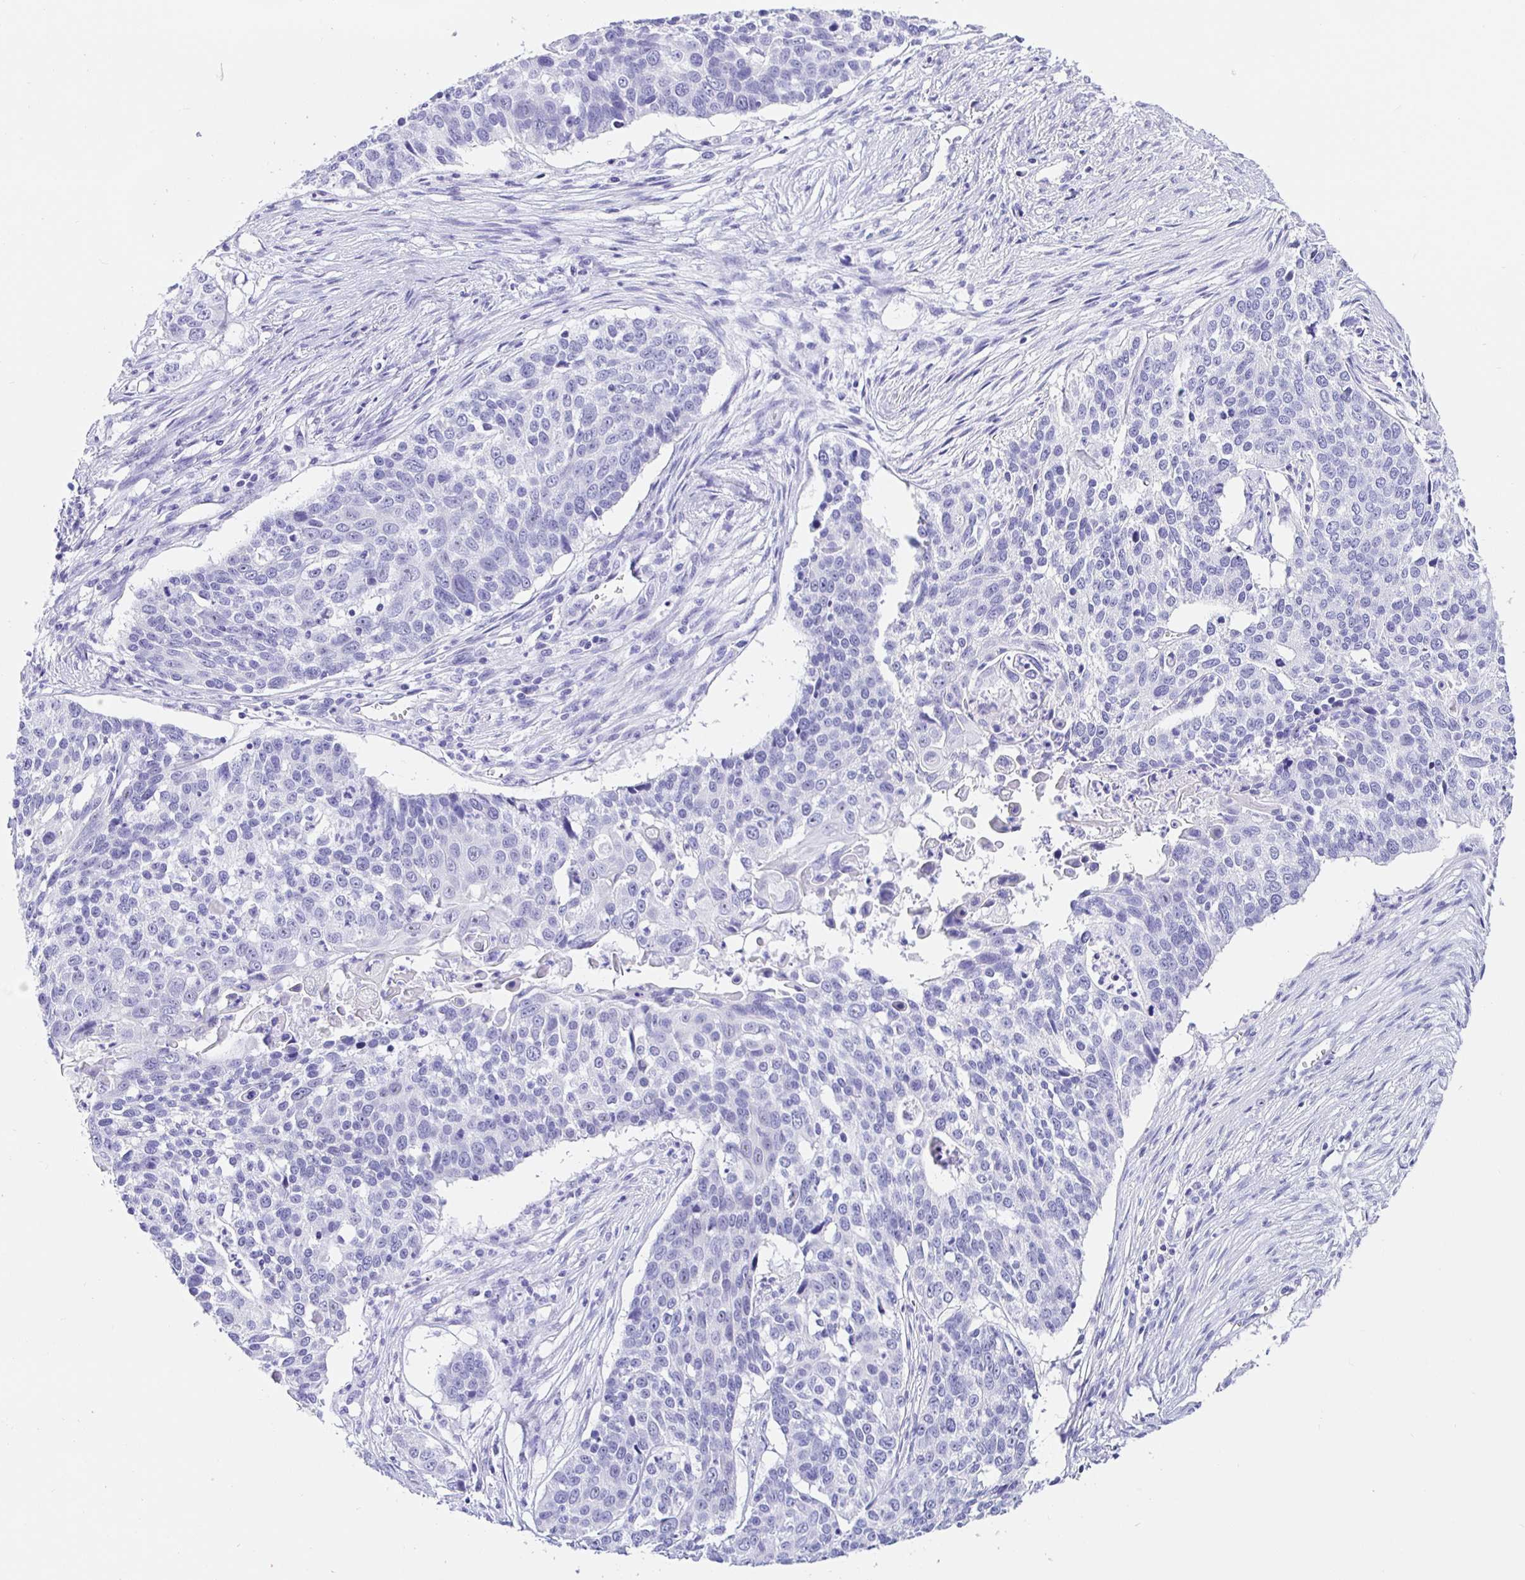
{"staining": {"intensity": "negative", "quantity": "none", "location": "none"}, "tissue": "lung cancer", "cell_type": "Tumor cells", "image_type": "cancer", "snomed": [{"axis": "morphology", "description": "Squamous cell carcinoma, NOS"}, {"axis": "morphology", "description": "Squamous cell carcinoma, metastatic, NOS"}, {"axis": "topography", "description": "Lung"}, {"axis": "topography", "description": "Pleura, NOS"}], "caption": "Immunohistochemistry of human squamous cell carcinoma (lung) shows no staining in tumor cells.", "gene": "PRAMEF19", "patient": {"sex": "male", "age": 72}}